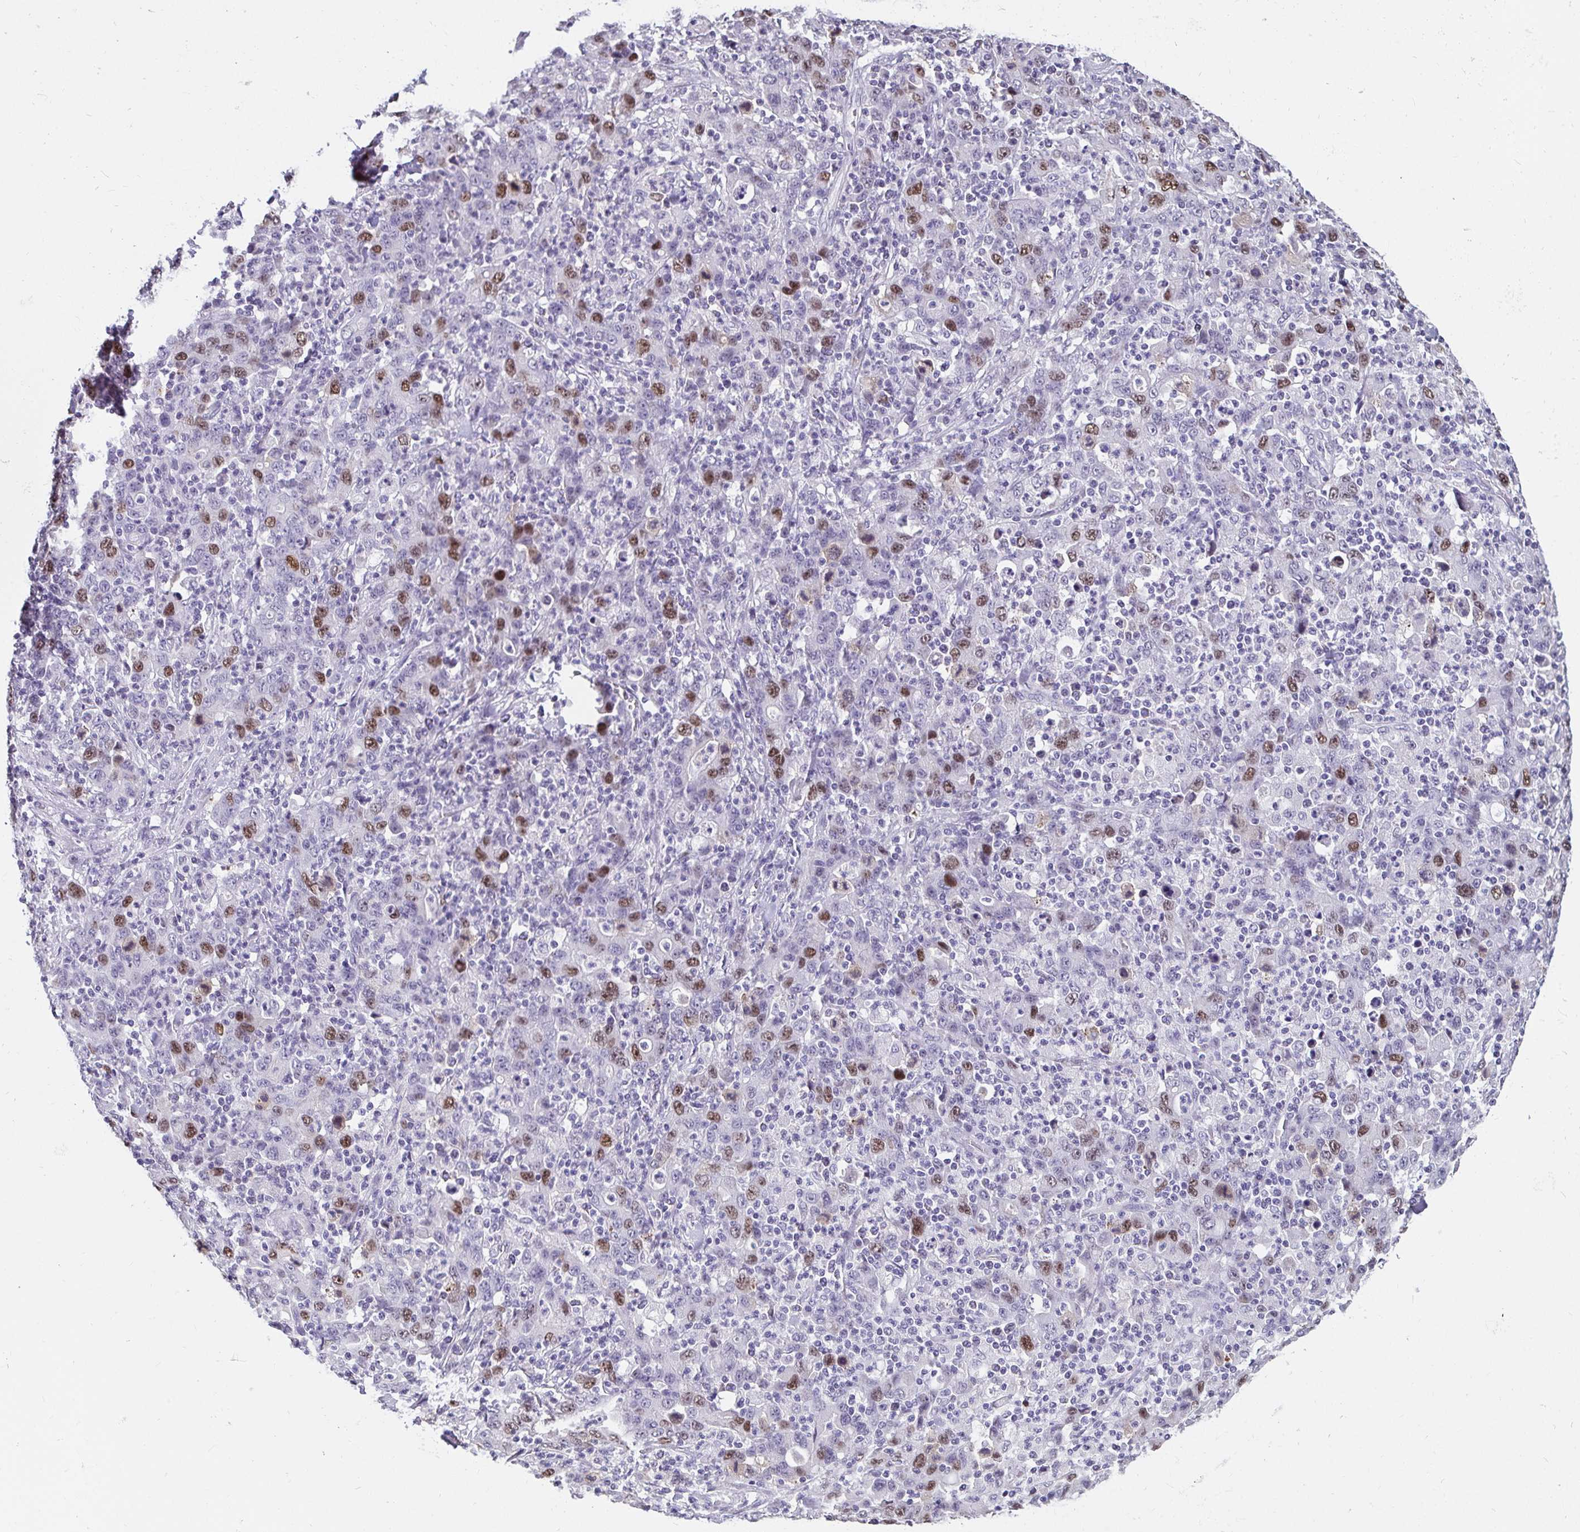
{"staining": {"intensity": "moderate", "quantity": "25%-75%", "location": "nuclear"}, "tissue": "stomach cancer", "cell_type": "Tumor cells", "image_type": "cancer", "snomed": [{"axis": "morphology", "description": "Adenocarcinoma, NOS"}, {"axis": "topography", "description": "Stomach, upper"}], "caption": "This micrograph demonstrates stomach adenocarcinoma stained with immunohistochemistry (IHC) to label a protein in brown. The nuclear of tumor cells show moderate positivity for the protein. Nuclei are counter-stained blue.", "gene": "ANLN", "patient": {"sex": "male", "age": 69}}